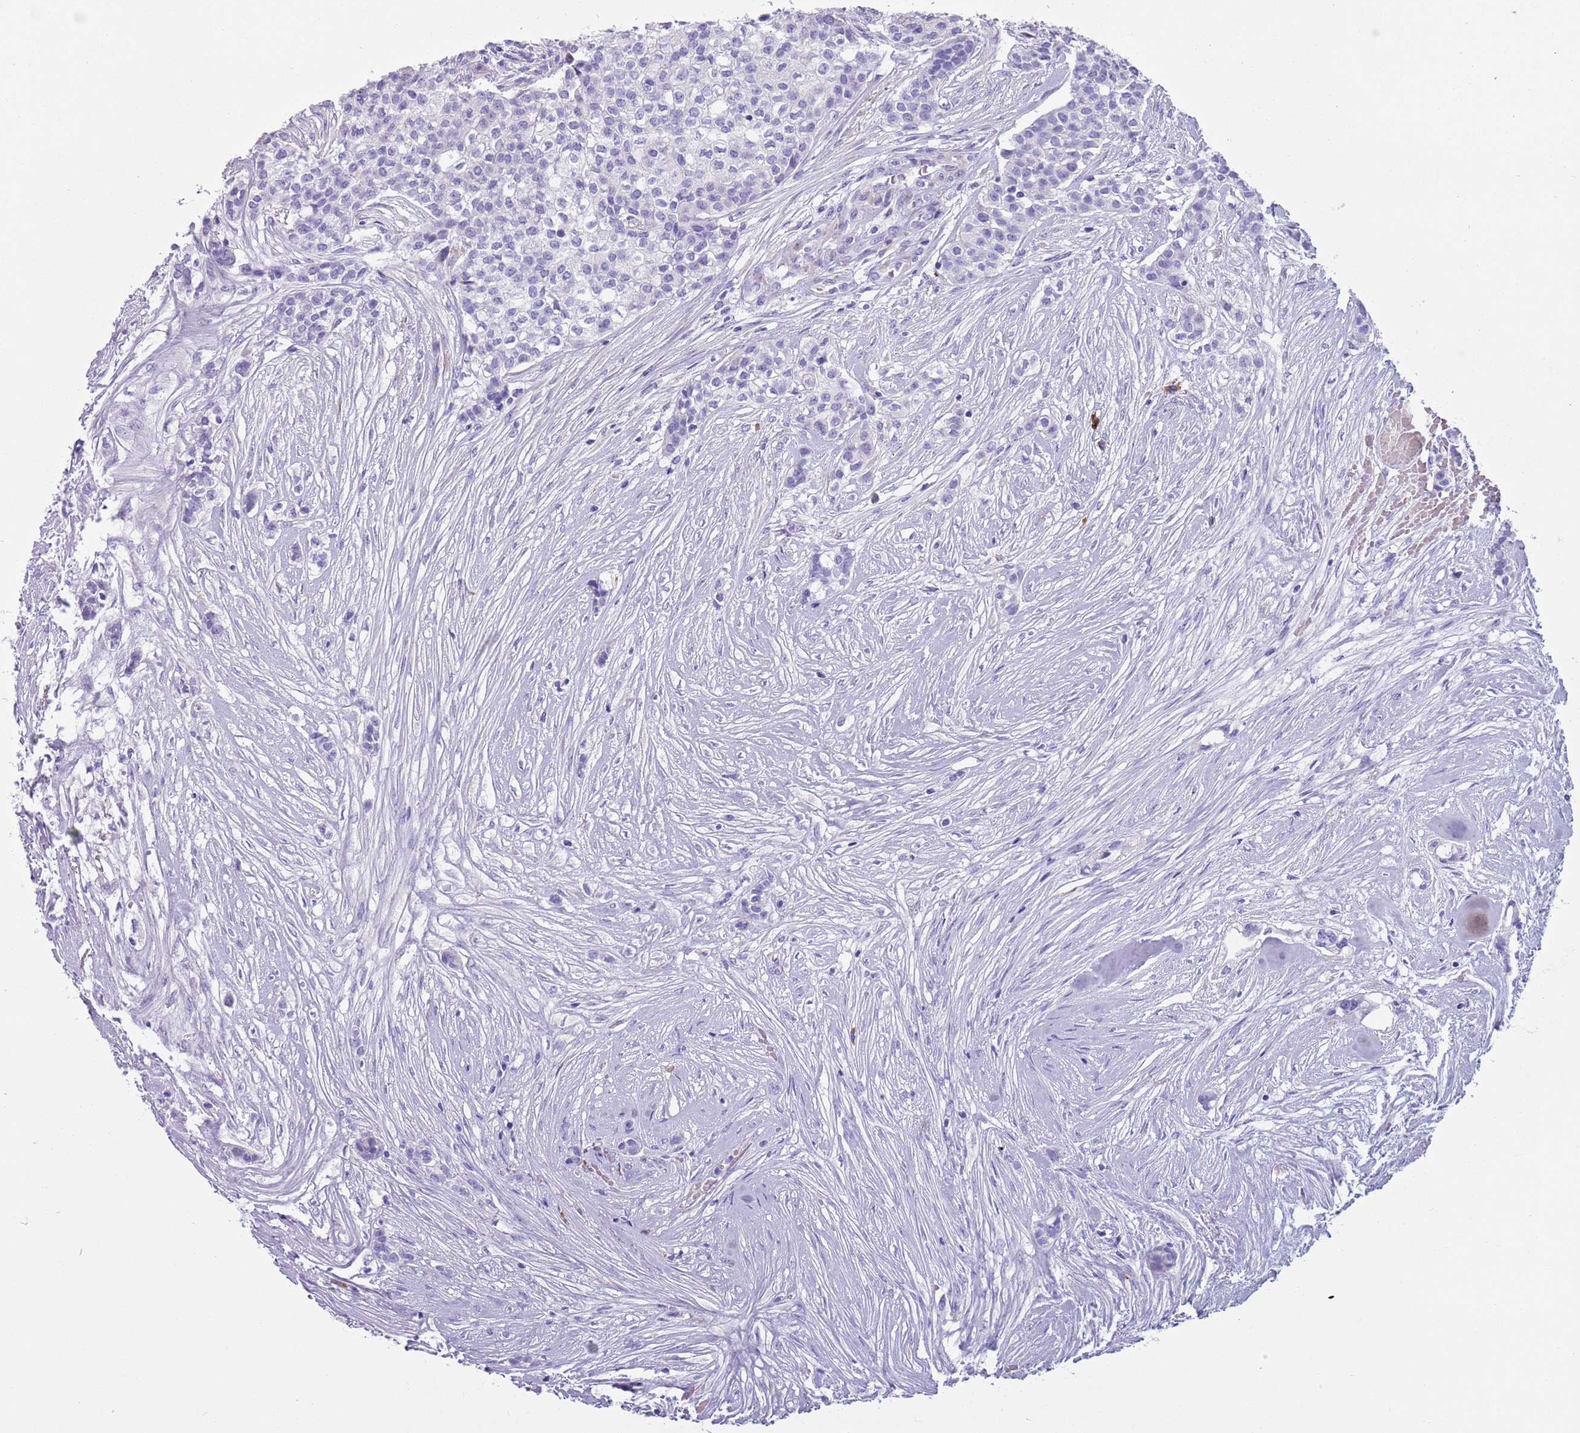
{"staining": {"intensity": "negative", "quantity": "none", "location": "none"}, "tissue": "head and neck cancer", "cell_type": "Tumor cells", "image_type": "cancer", "snomed": [{"axis": "morphology", "description": "Adenocarcinoma, NOS"}, {"axis": "topography", "description": "Head-Neck"}], "caption": "There is no significant expression in tumor cells of head and neck cancer.", "gene": "LY6G5B", "patient": {"sex": "male", "age": 81}}